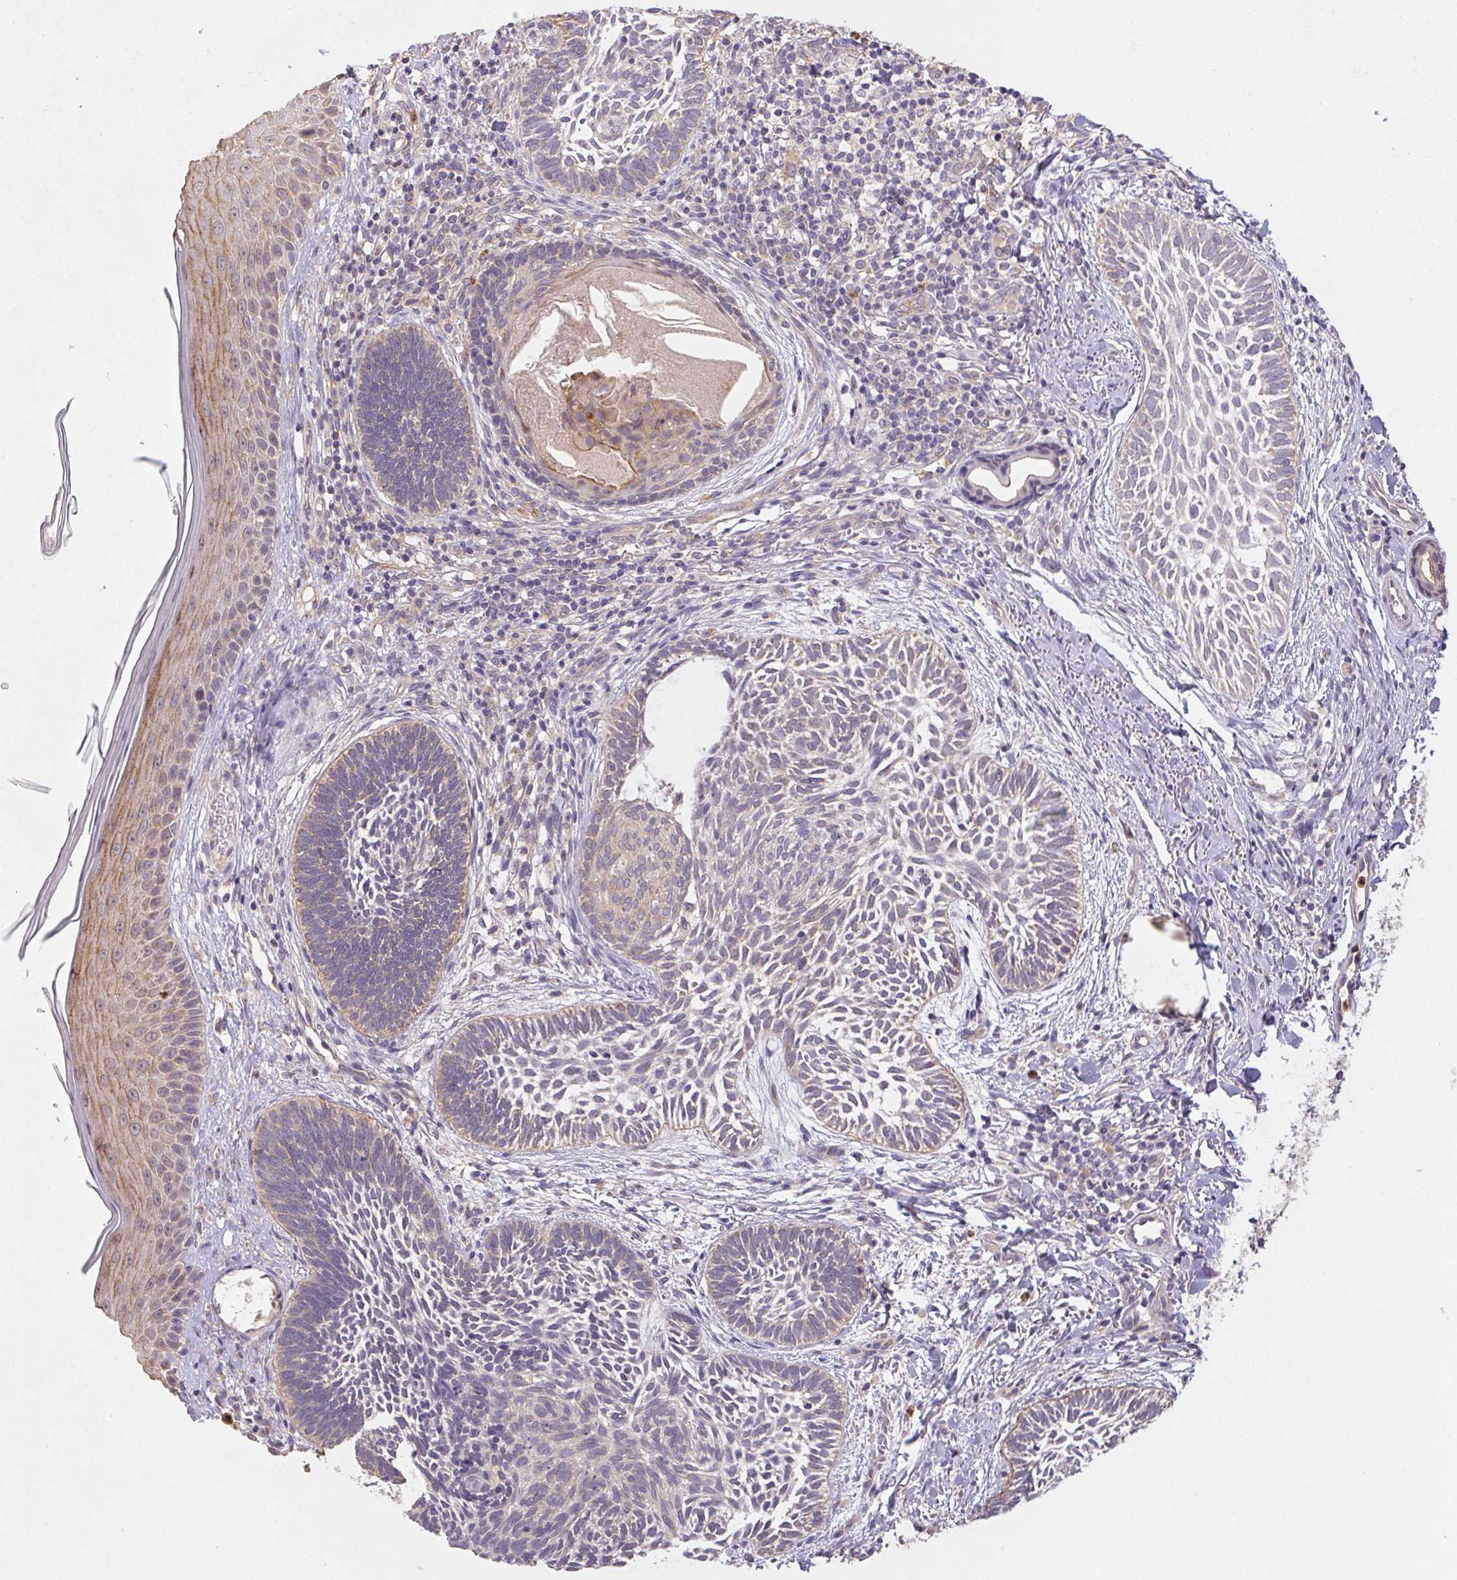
{"staining": {"intensity": "weak", "quantity": "<25%", "location": "cytoplasmic/membranous"}, "tissue": "skin cancer", "cell_type": "Tumor cells", "image_type": "cancer", "snomed": [{"axis": "morphology", "description": "Normal tissue, NOS"}, {"axis": "morphology", "description": "Basal cell carcinoma"}, {"axis": "topography", "description": "Skin"}], "caption": "Immunohistochemistry of skin cancer (basal cell carcinoma) displays no positivity in tumor cells.", "gene": "RAB11A", "patient": {"sex": "male", "age": 46}}